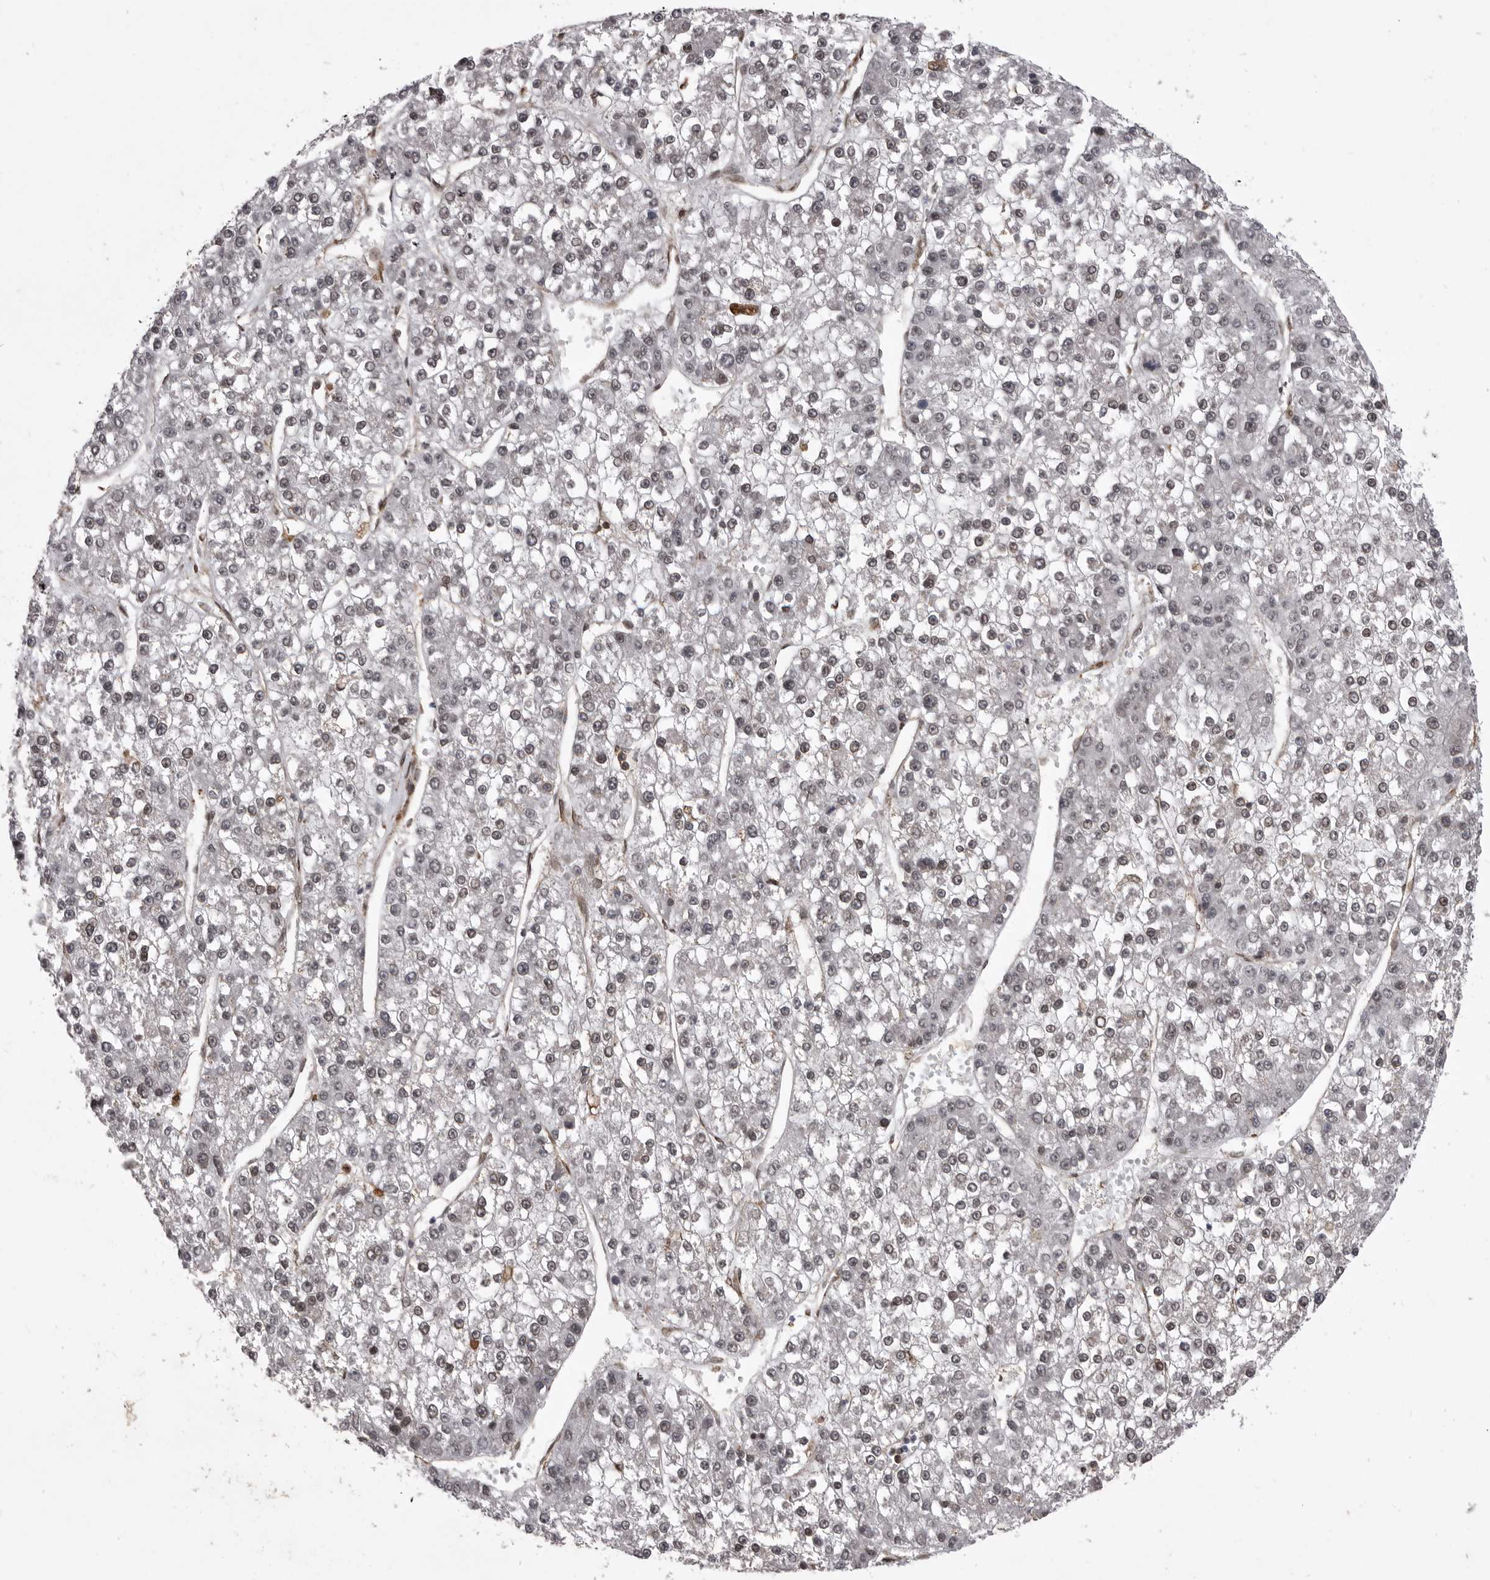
{"staining": {"intensity": "weak", "quantity": "25%-75%", "location": "nuclear"}, "tissue": "liver cancer", "cell_type": "Tumor cells", "image_type": "cancer", "snomed": [{"axis": "morphology", "description": "Carcinoma, Hepatocellular, NOS"}, {"axis": "topography", "description": "Liver"}], "caption": "Immunohistochemistry (IHC) image of neoplastic tissue: human liver hepatocellular carcinoma stained using IHC reveals low levels of weak protein expression localized specifically in the nuclear of tumor cells, appearing as a nuclear brown color.", "gene": "ABL1", "patient": {"sex": "female", "age": 73}}